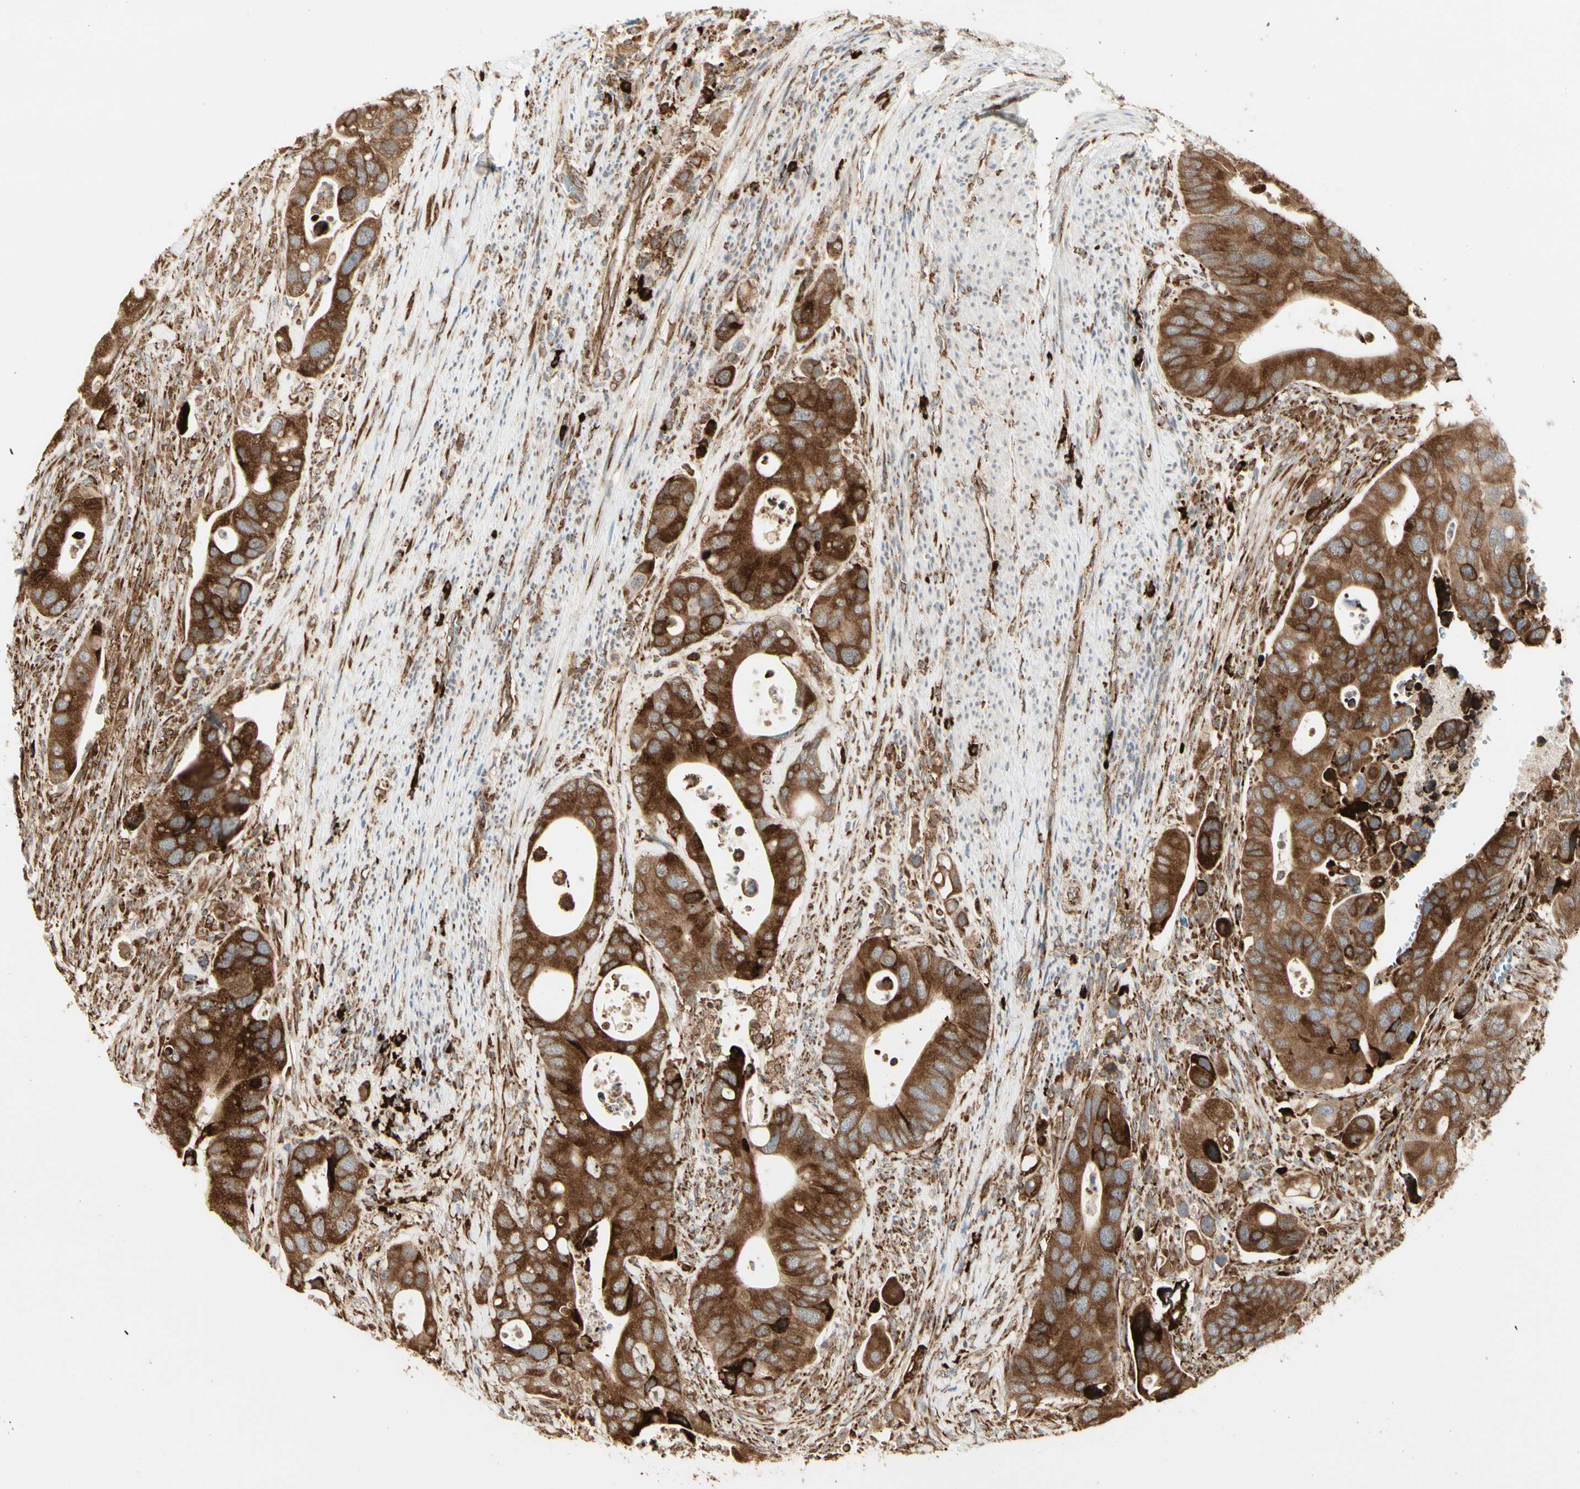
{"staining": {"intensity": "strong", "quantity": ">75%", "location": "cytoplasmic/membranous"}, "tissue": "colorectal cancer", "cell_type": "Tumor cells", "image_type": "cancer", "snomed": [{"axis": "morphology", "description": "Adenocarcinoma, NOS"}, {"axis": "topography", "description": "Rectum"}], "caption": "A histopathology image of human colorectal cancer stained for a protein demonstrates strong cytoplasmic/membranous brown staining in tumor cells.", "gene": "HSP90B1", "patient": {"sex": "female", "age": 57}}